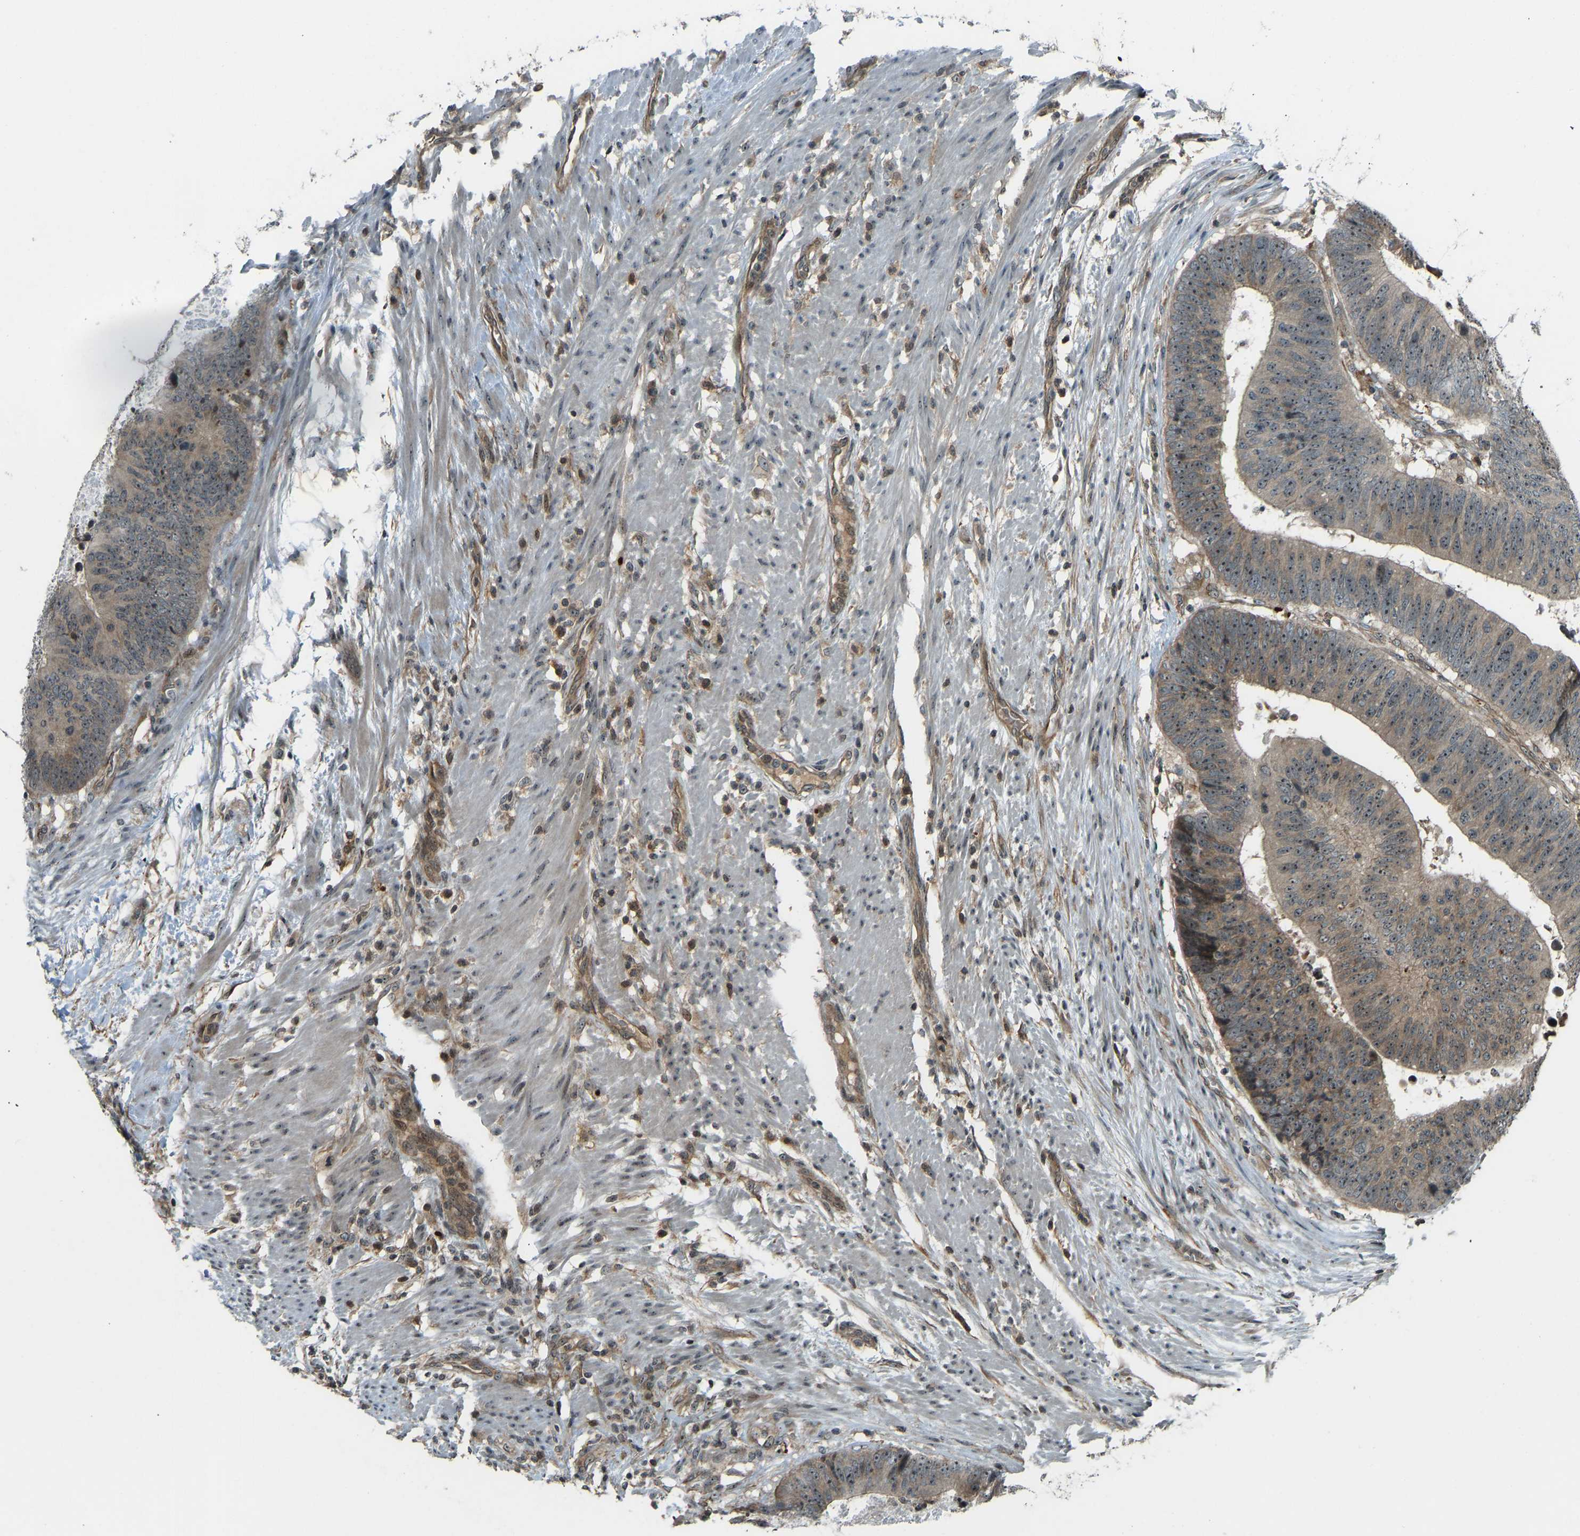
{"staining": {"intensity": "moderate", "quantity": "25%-75%", "location": "cytoplasmic/membranous"}, "tissue": "colorectal cancer", "cell_type": "Tumor cells", "image_type": "cancer", "snomed": [{"axis": "morphology", "description": "Adenocarcinoma, NOS"}, {"axis": "topography", "description": "Colon"}], "caption": "Protein expression analysis of human colorectal adenocarcinoma reveals moderate cytoplasmic/membranous positivity in approximately 25%-75% of tumor cells.", "gene": "SVOPL", "patient": {"sex": "male", "age": 56}}